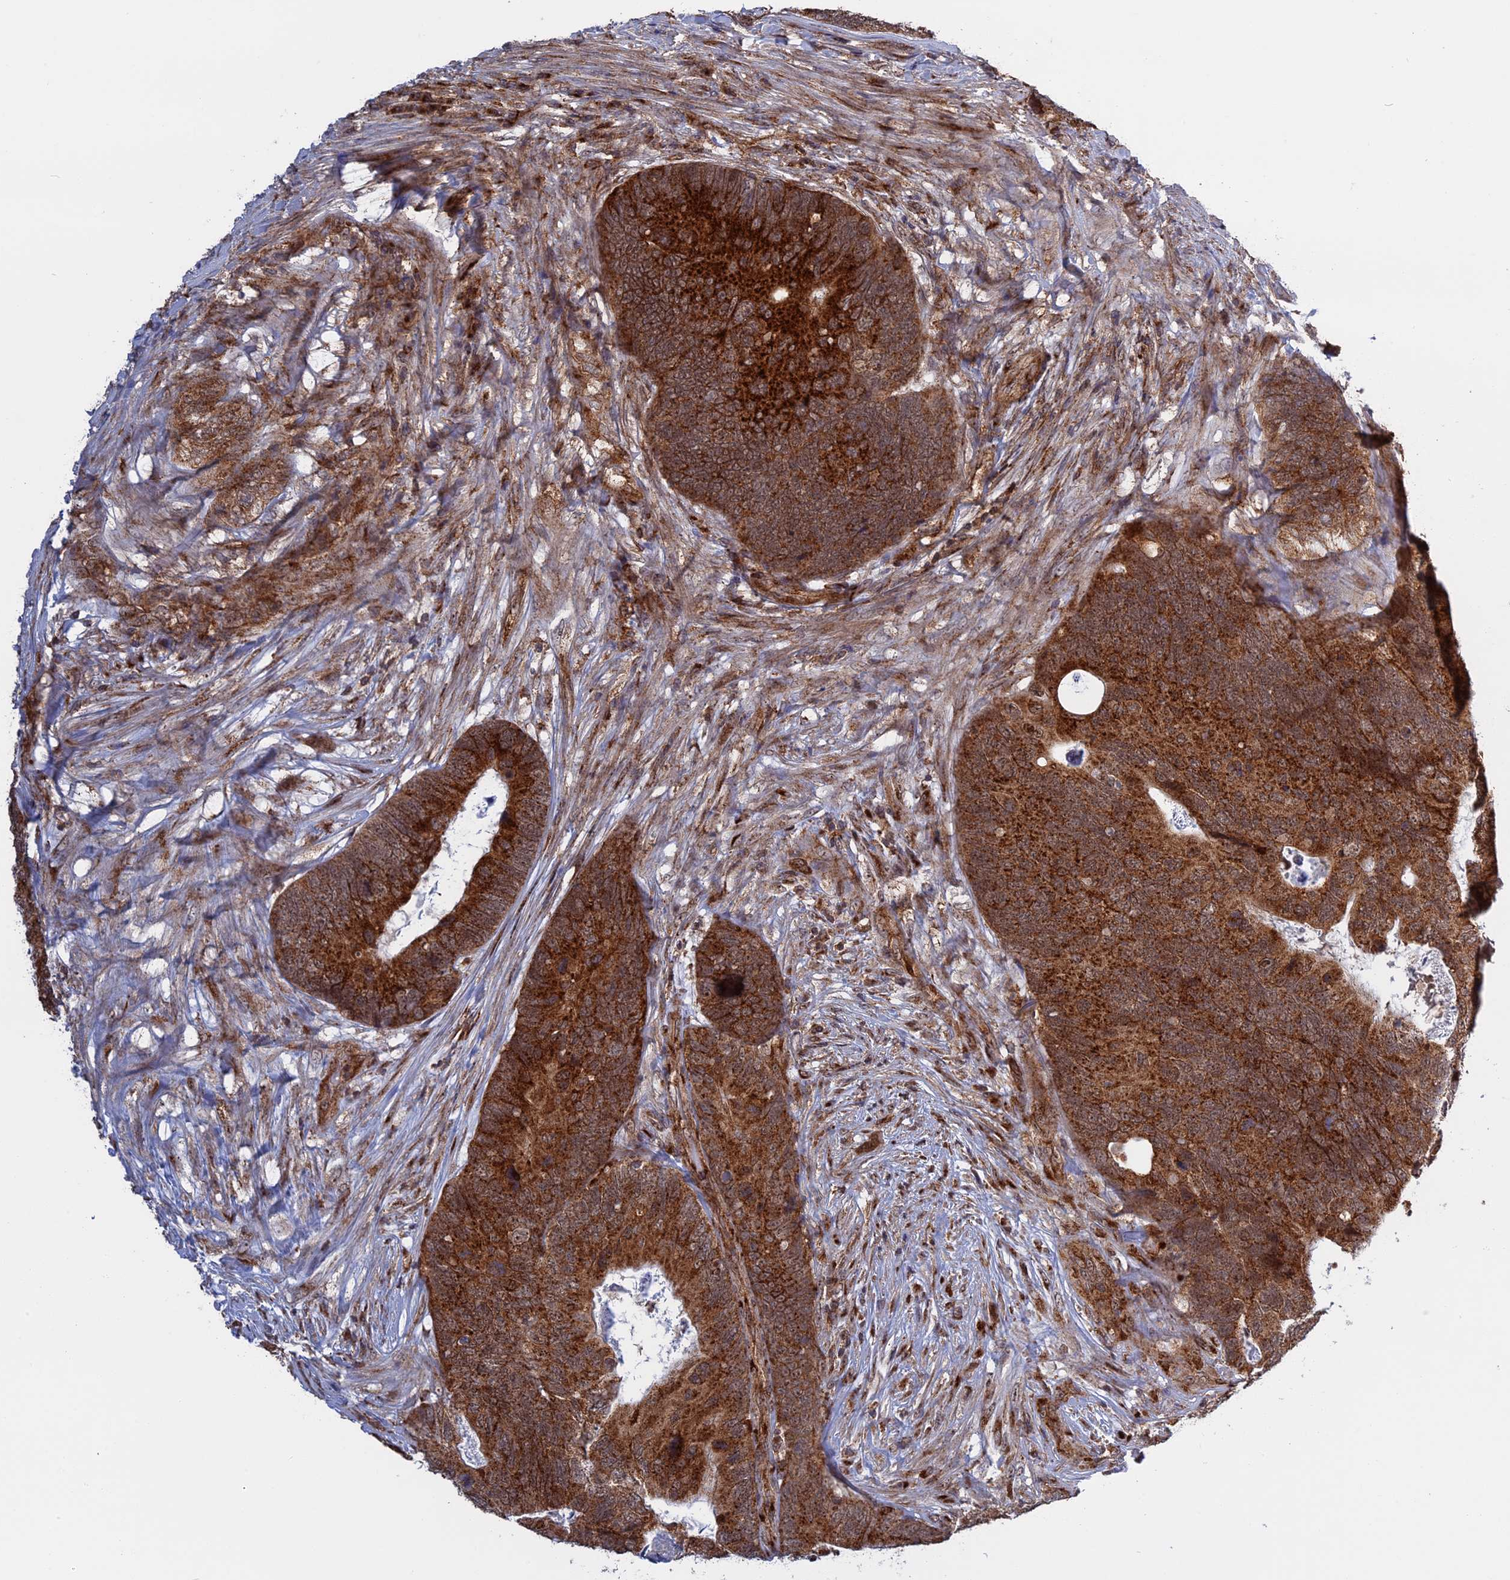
{"staining": {"intensity": "strong", "quantity": ">75%", "location": "cytoplasmic/membranous"}, "tissue": "colorectal cancer", "cell_type": "Tumor cells", "image_type": "cancer", "snomed": [{"axis": "morphology", "description": "Adenocarcinoma, NOS"}, {"axis": "topography", "description": "Colon"}], "caption": "Brown immunohistochemical staining in human colorectal cancer displays strong cytoplasmic/membranous positivity in approximately >75% of tumor cells. (Stains: DAB (3,3'-diaminobenzidine) in brown, nuclei in blue, Microscopy: brightfield microscopy at high magnification).", "gene": "CLINT1", "patient": {"sex": "female", "age": 67}}